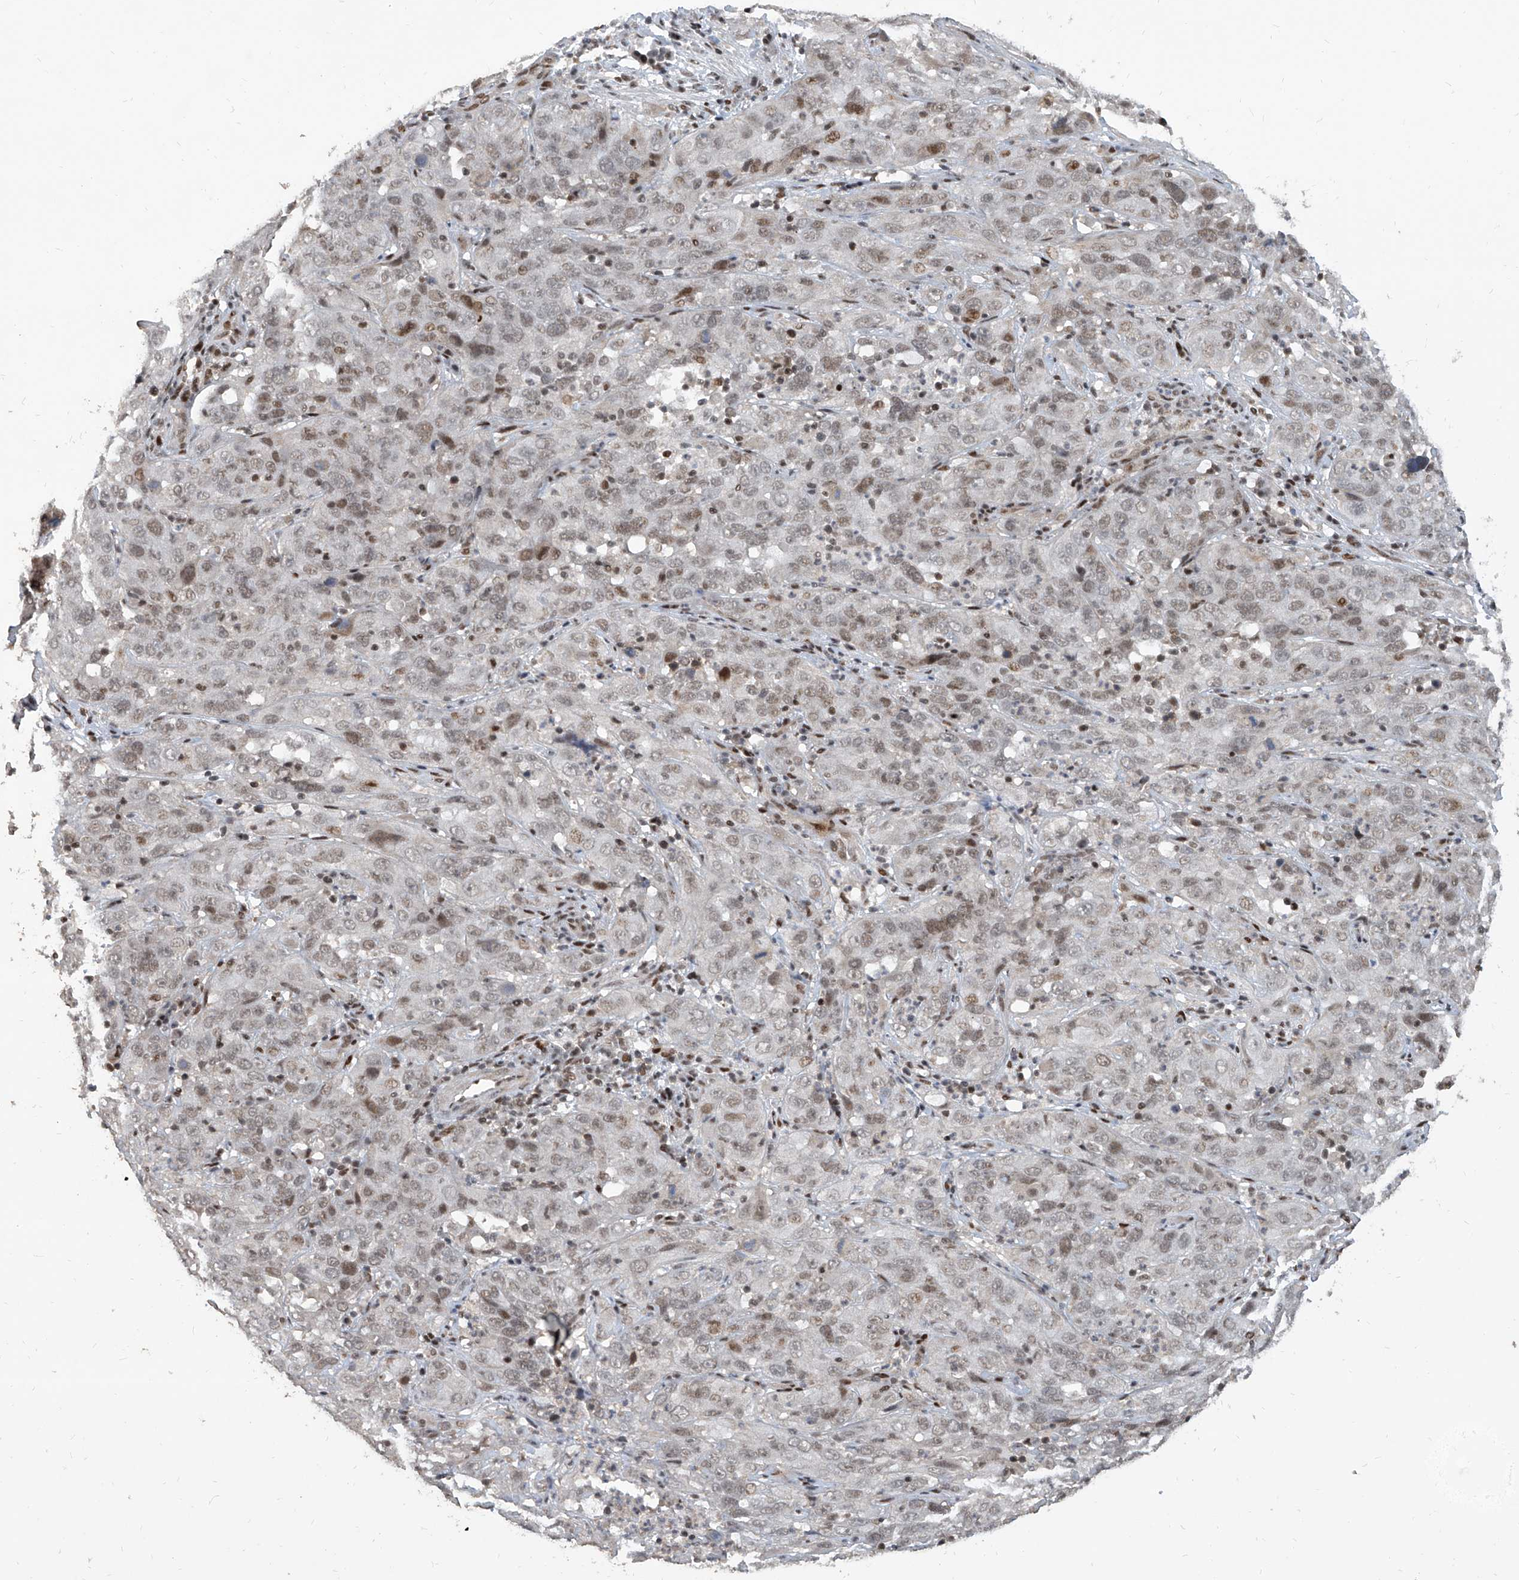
{"staining": {"intensity": "moderate", "quantity": "25%-75%", "location": "nuclear"}, "tissue": "cervical cancer", "cell_type": "Tumor cells", "image_type": "cancer", "snomed": [{"axis": "morphology", "description": "Squamous cell carcinoma, NOS"}, {"axis": "topography", "description": "Cervix"}], "caption": "Protein staining demonstrates moderate nuclear expression in about 25%-75% of tumor cells in squamous cell carcinoma (cervical). (DAB = brown stain, brightfield microscopy at high magnification).", "gene": "IRF2", "patient": {"sex": "female", "age": 32}}